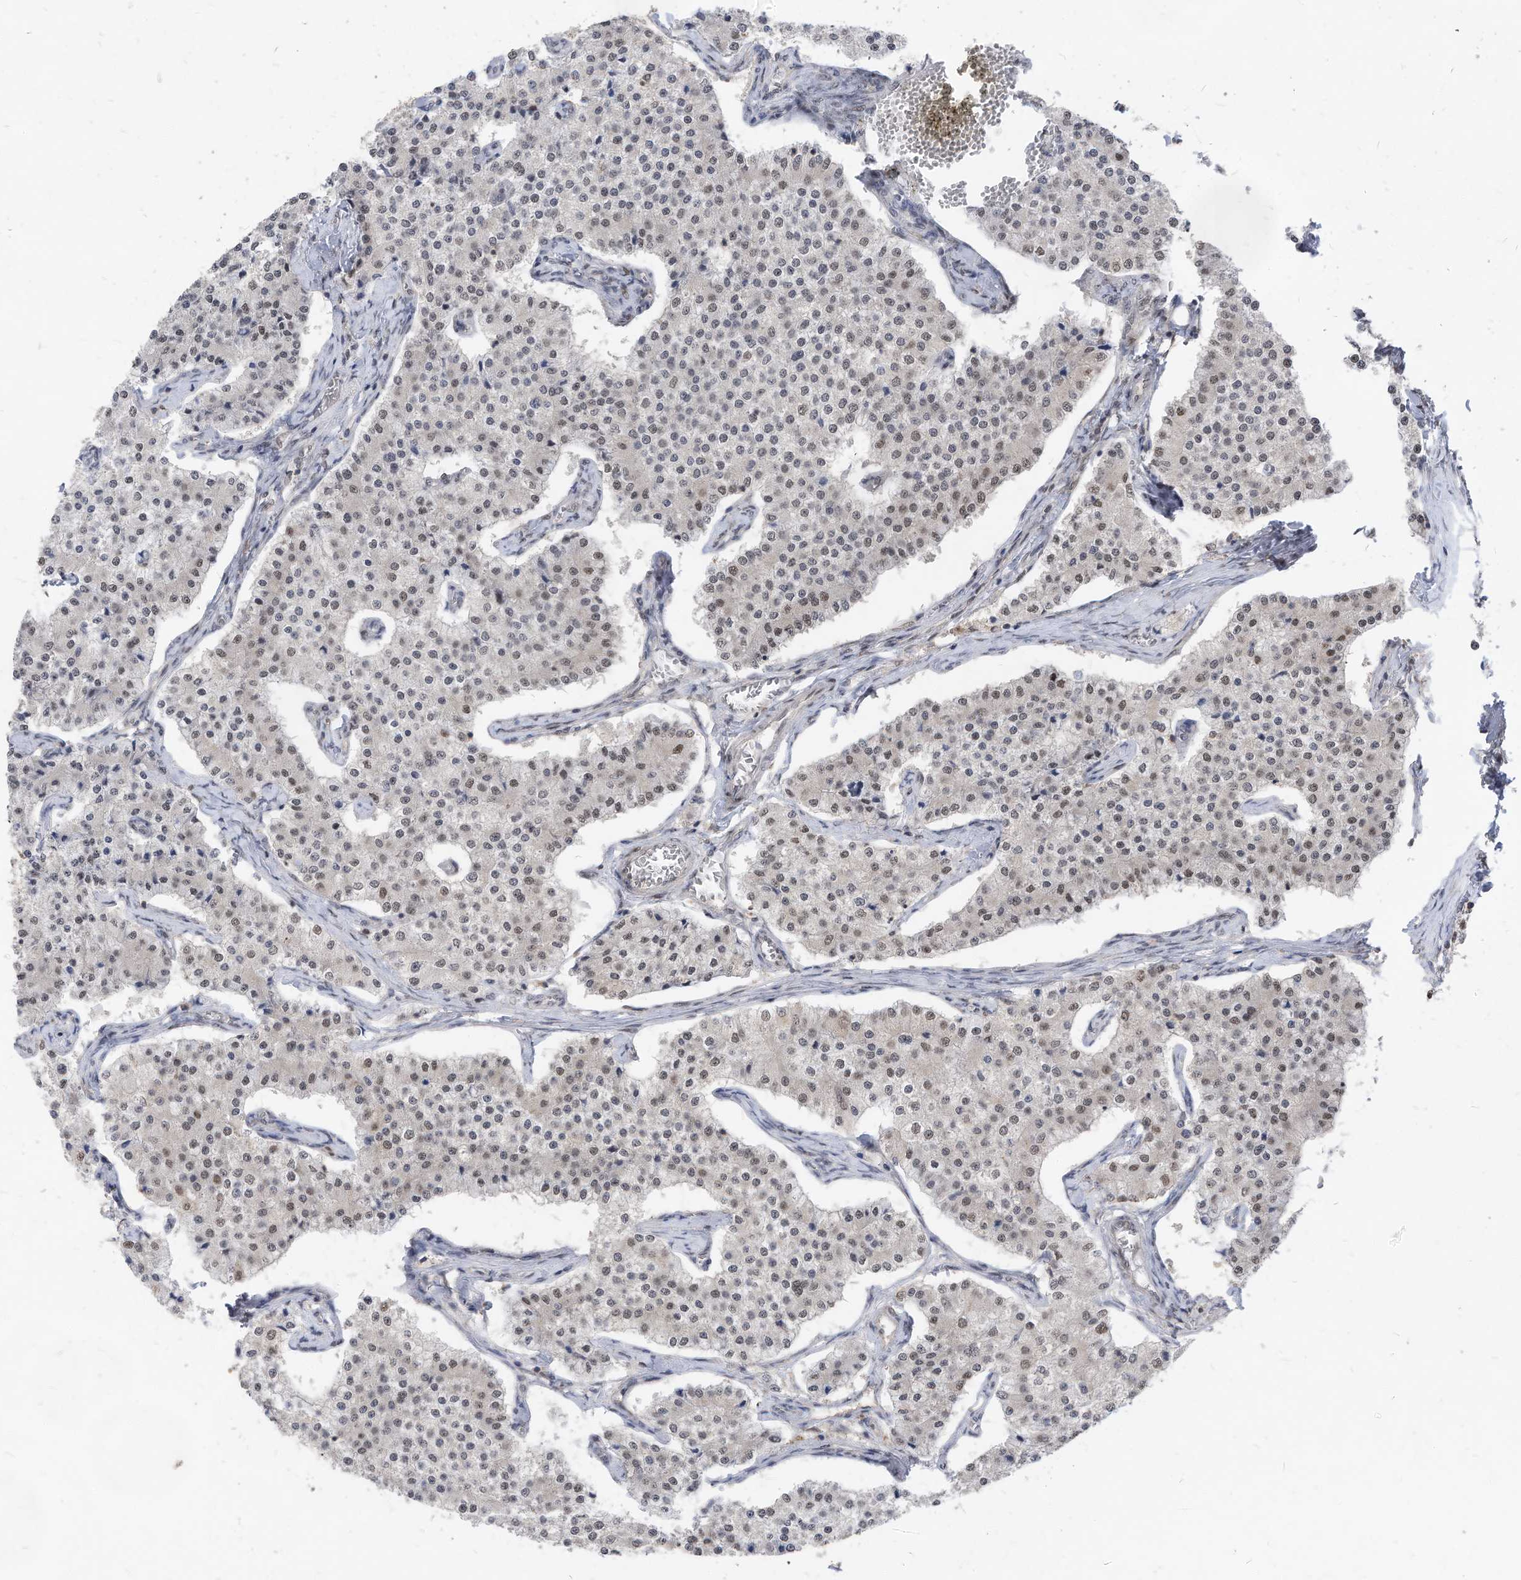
{"staining": {"intensity": "weak", "quantity": "25%-75%", "location": "nuclear"}, "tissue": "carcinoid", "cell_type": "Tumor cells", "image_type": "cancer", "snomed": [{"axis": "morphology", "description": "Carcinoid, malignant, NOS"}, {"axis": "topography", "description": "Colon"}], "caption": "Weak nuclear staining for a protein is present in about 25%-75% of tumor cells of malignant carcinoid using immunohistochemistry (IHC).", "gene": "KPNB1", "patient": {"sex": "female", "age": 52}}